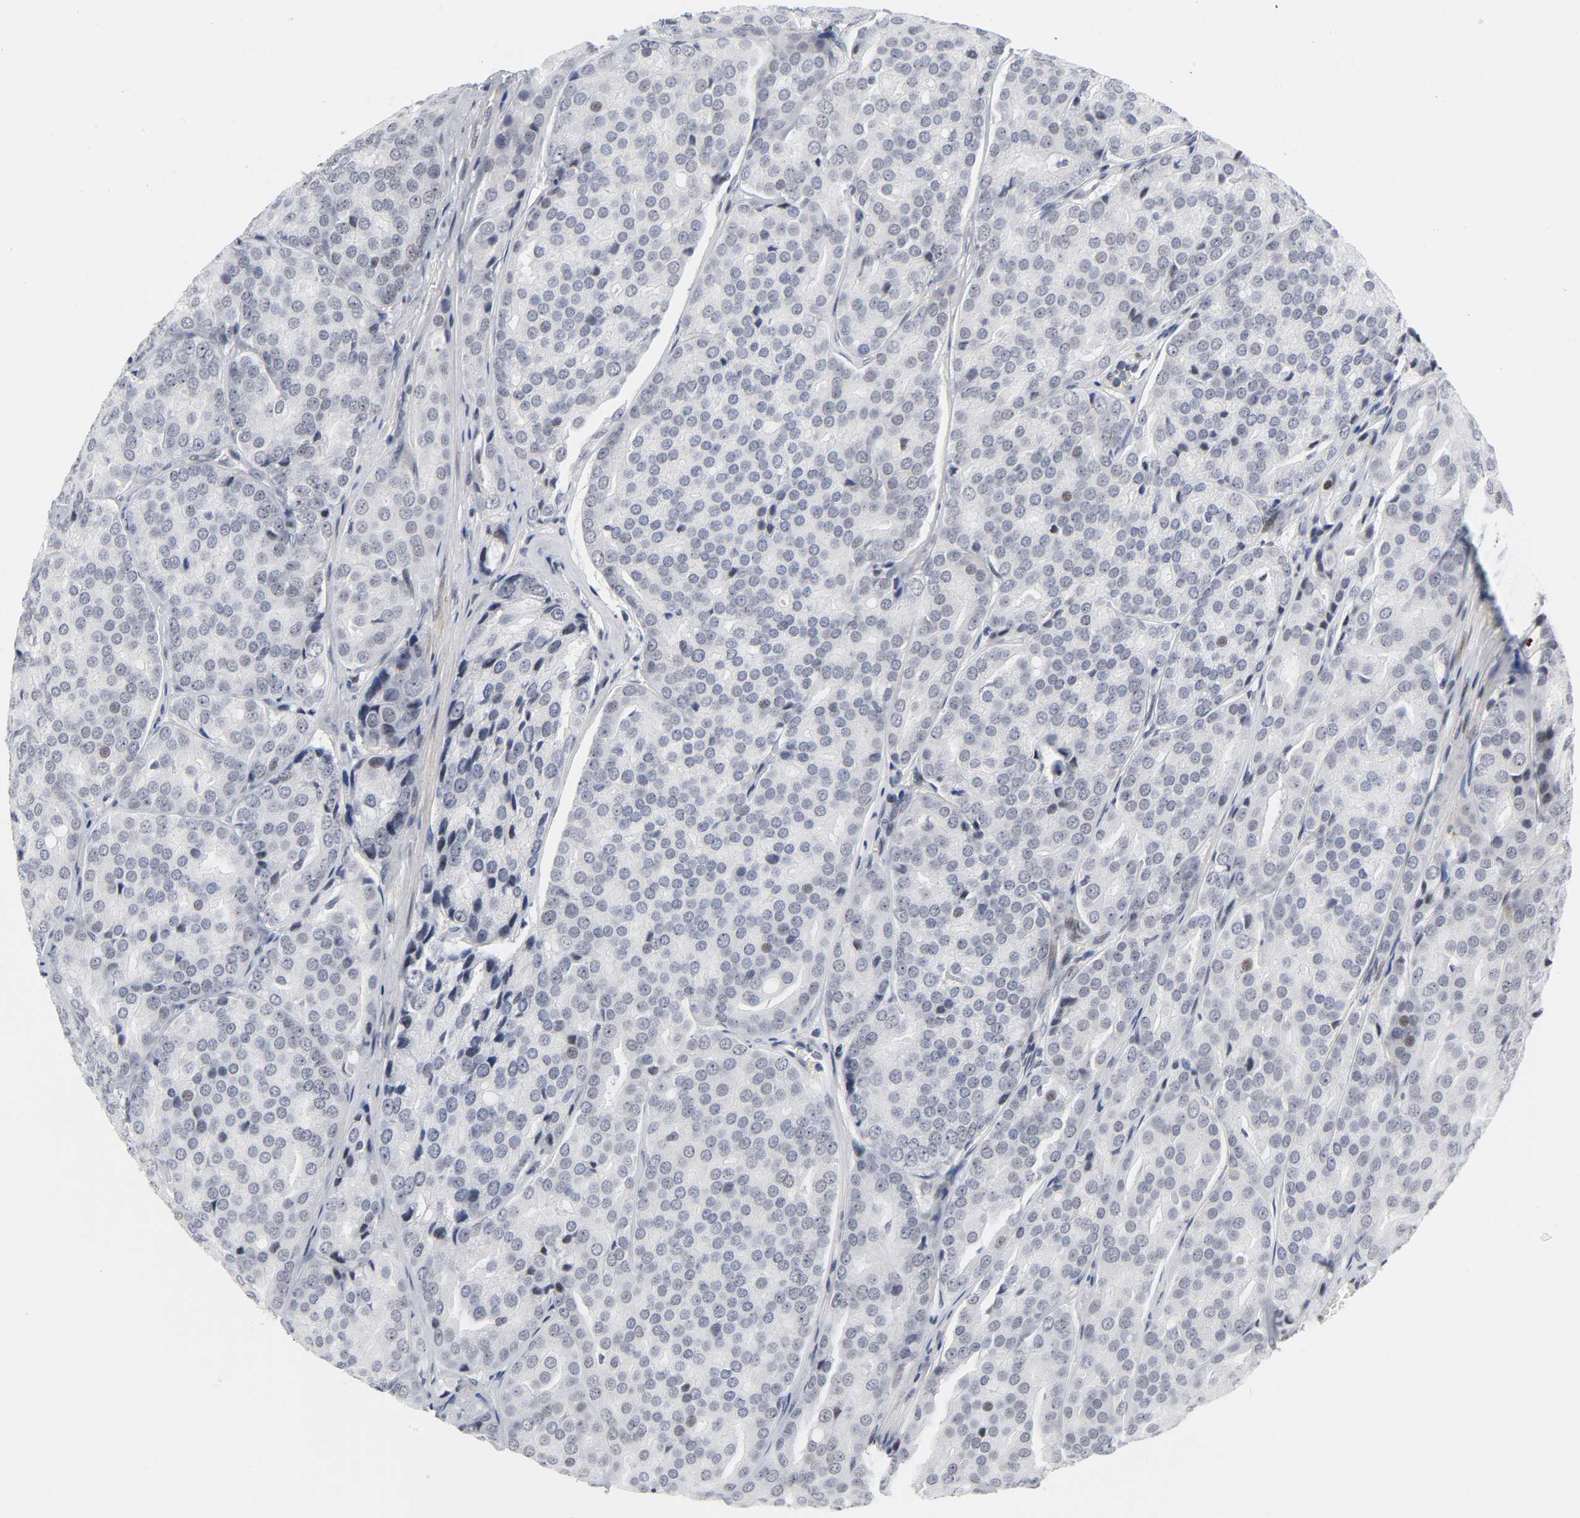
{"staining": {"intensity": "moderate", "quantity": "<25%", "location": "nuclear"}, "tissue": "prostate cancer", "cell_type": "Tumor cells", "image_type": "cancer", "snomed": [{"axis": "morphology", "description": "Adenocarcinoma, High grade"}, {"axis": "topography", "description": "Prostate"}], "caption": "Moderate nuclear protein positivity is present in about <25% of tumor cells in prostate high-grade adenocarcinoma. Using DAB (3,3'-diaminobenzidine) (brown) and hematoxylin (blue) stains, captured at high magnification using brightfield microscopy.", "gene": "DIDO1", "patient": {"sex": "male", "age": 64}}